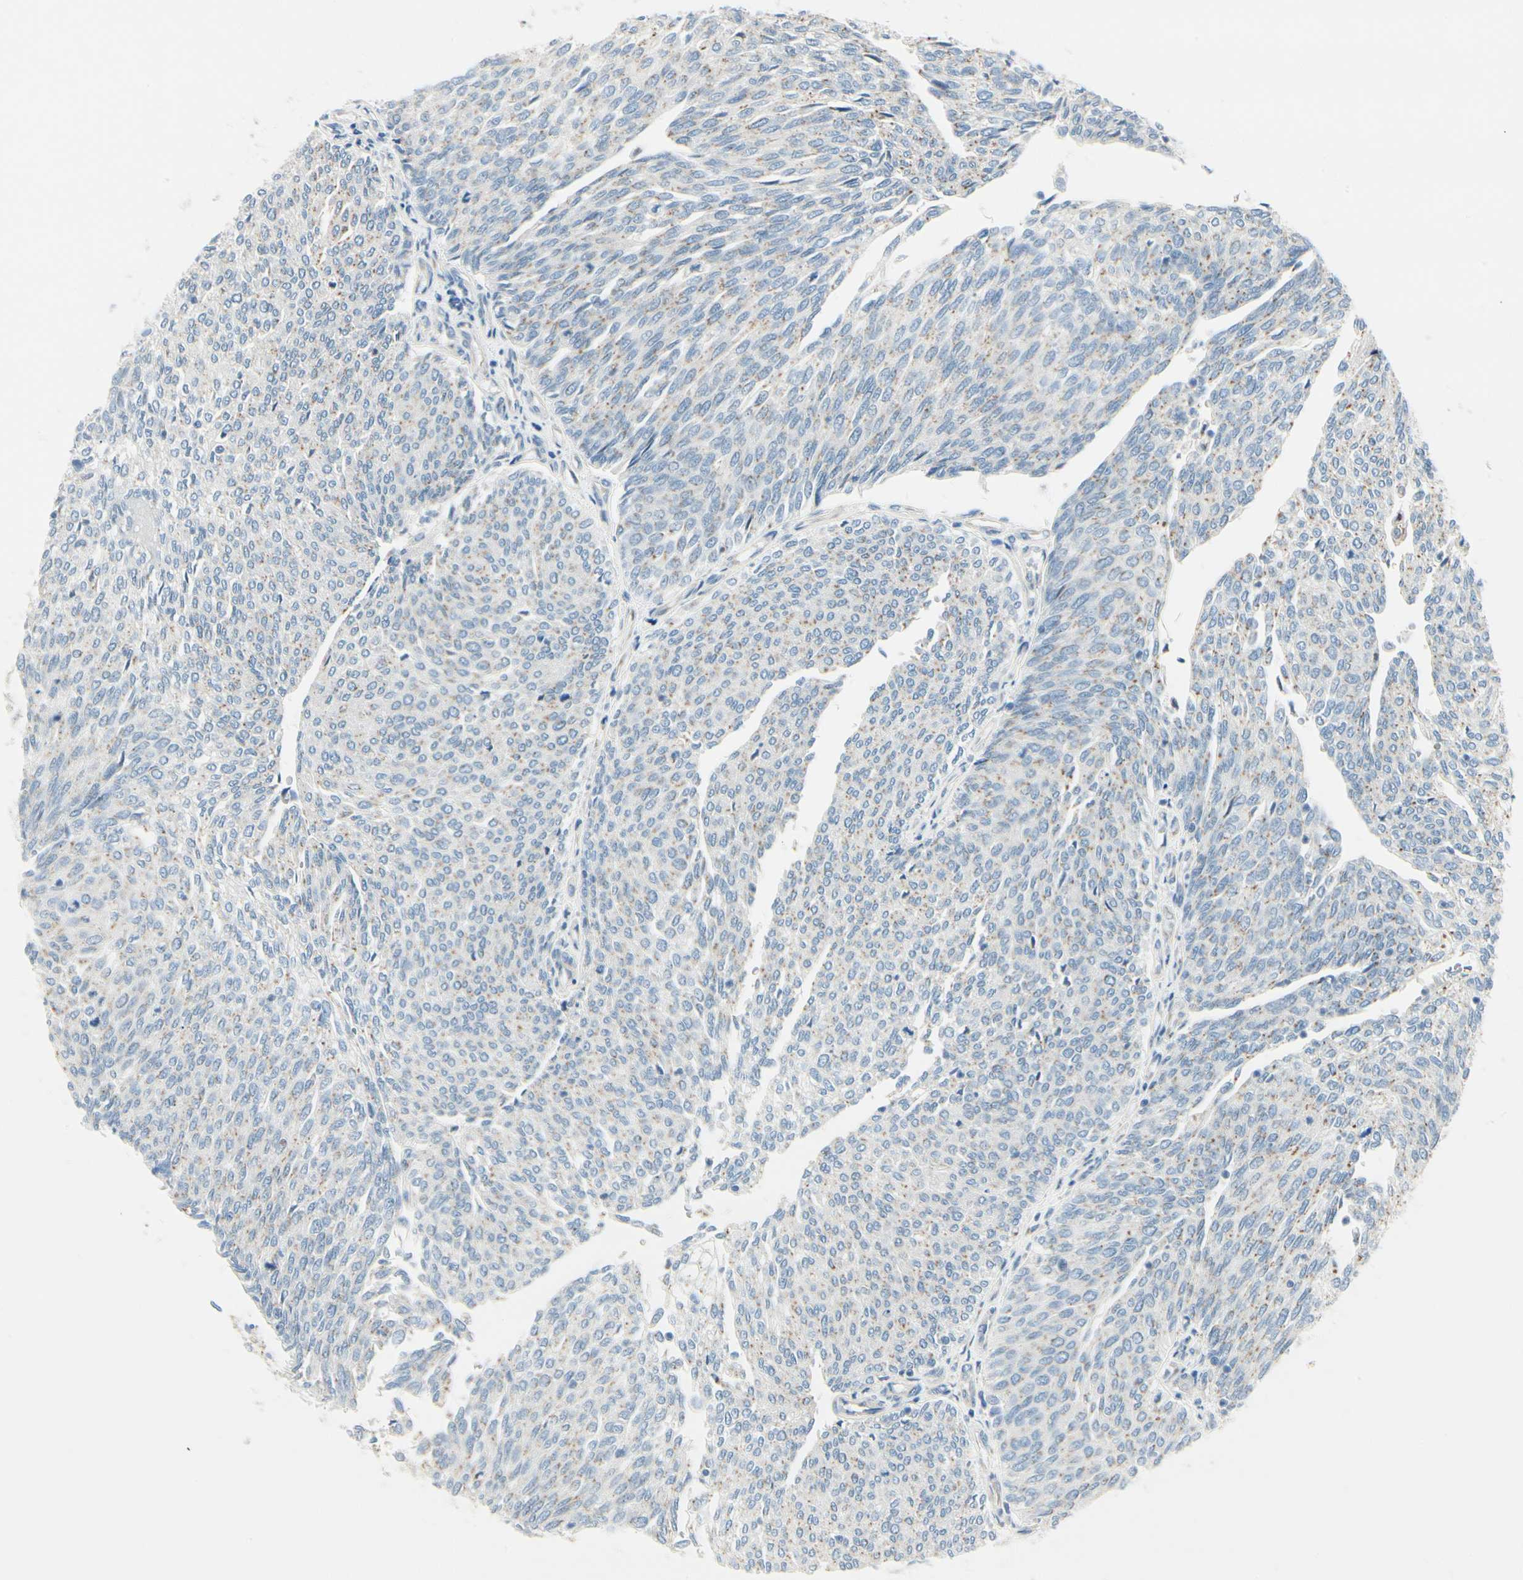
{"staining": {"intensity": "weak", "quantity": "<25%", "location": "cytoplasmic/membranous"}, "tissue": "urothelial cancer", "cell_type": "Tumor cells", "image_type": "cancer", "snomed": [{"axis": "morphology", "description": "Urothelial carcinoma, Low grade"}, {"axis": "topography", "description": "Urinary bladder"}], "caption": "Urothelial cancer was stained to show a protein in brown. There is no significant staining in tumor cells.", "gene": "ABCA3", "patient": {"sex": "female", "age": 79}}